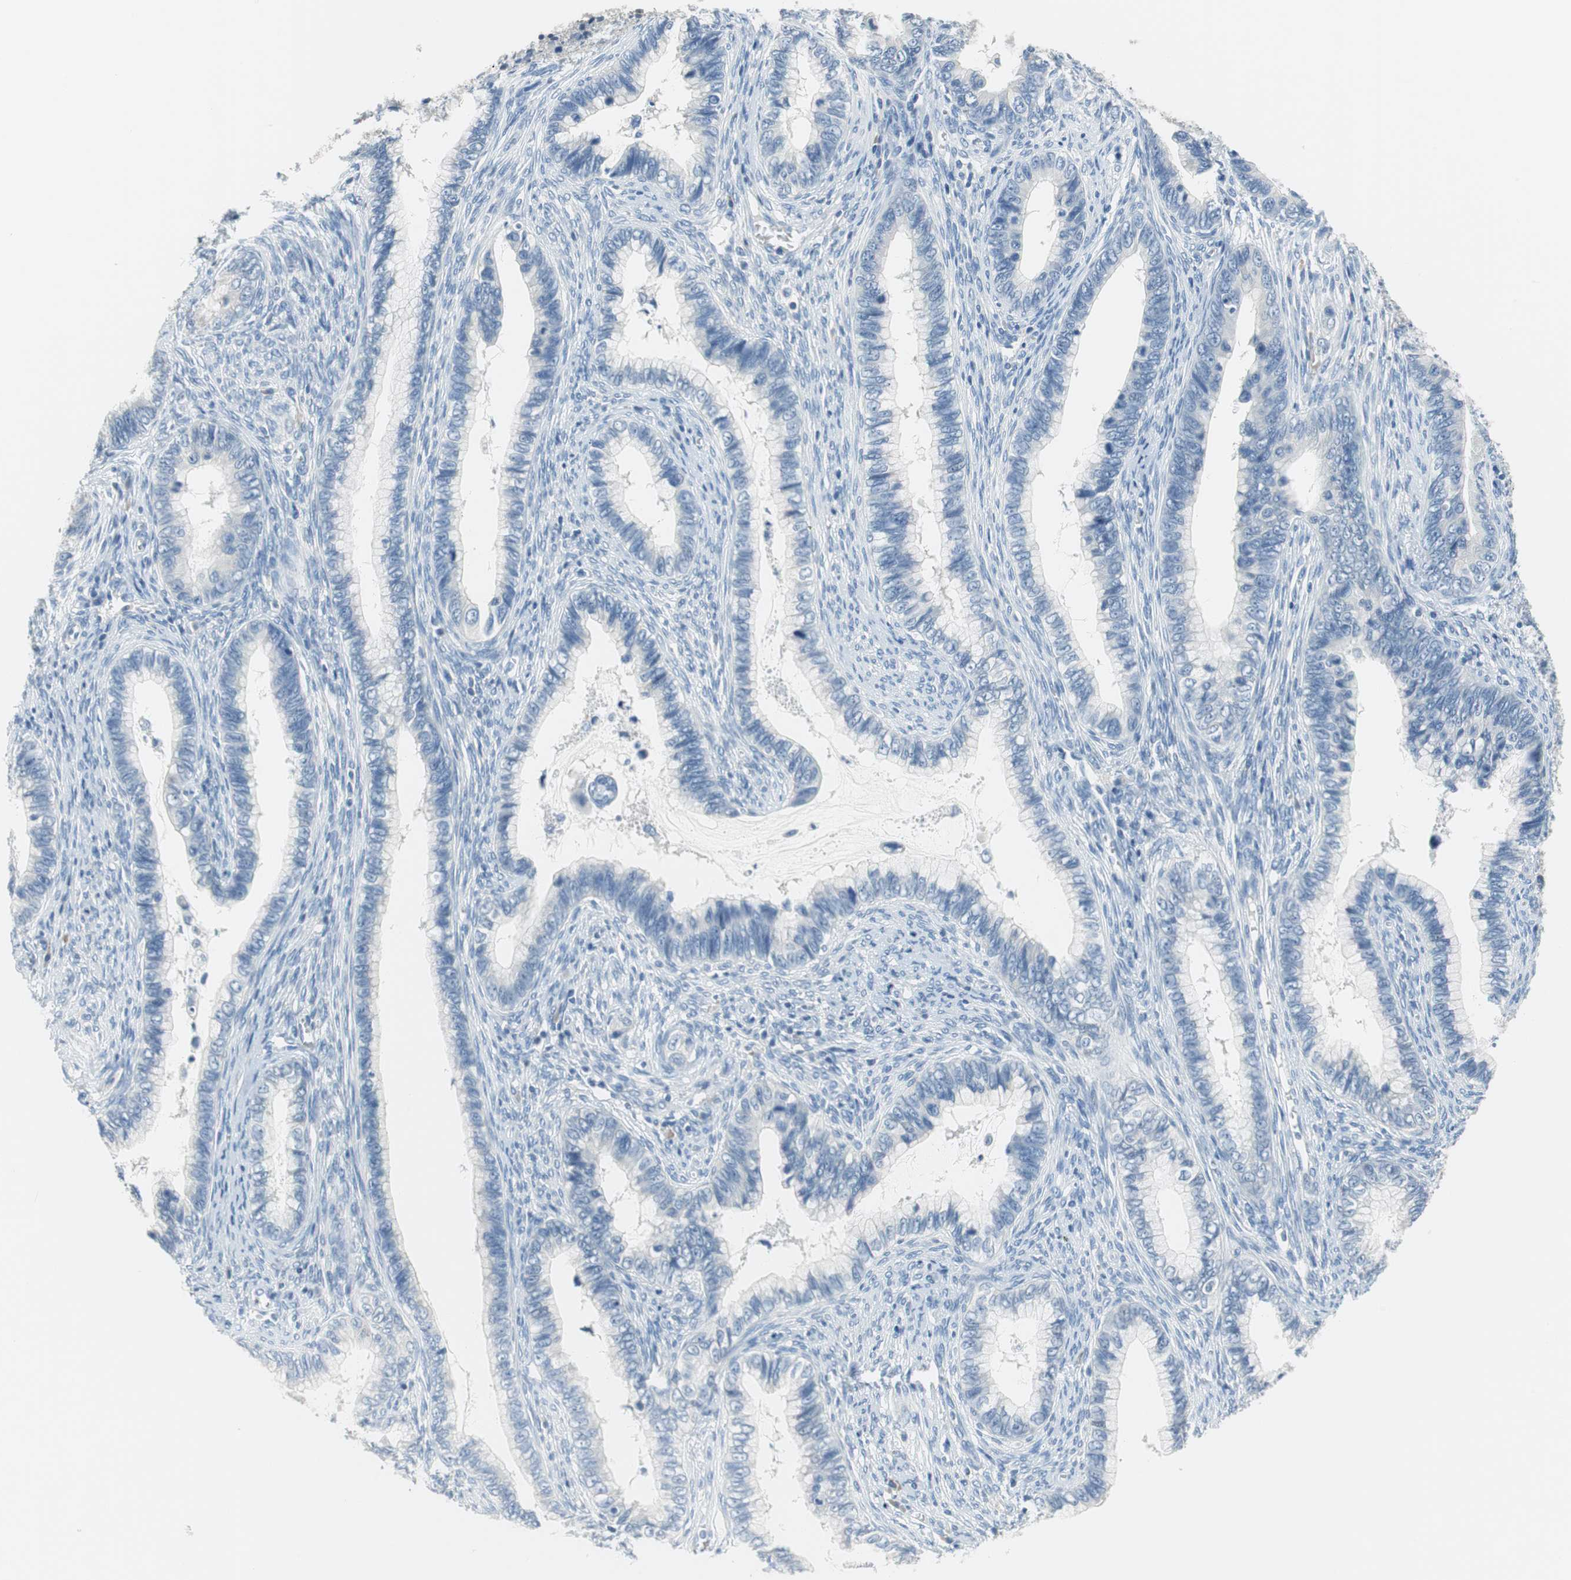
{"staining": {"intensity": "negative", "quantity": "none", "location": "none"}, "tissue": "cervical cancer", "cell_type": "Tumor cells", "image_type": "cancer", "snomed": [{"axis": "morphology", "description": "Adenocarcinoma, NOS"}, {"axis": "topography", "description": "Cervix"}], "caption": "IHC photomicrograph of adenocarcinoma (cervical) stained for a protein (brown), which displays no positivity in tumor cells. Brightfield microscopy of immunohistochemistry stained with DAB (brown) and hematoxylin (blue), captured at high magnification.", "gene": "GLCCI1", "patient": {"sex": "female", "age": 44}}